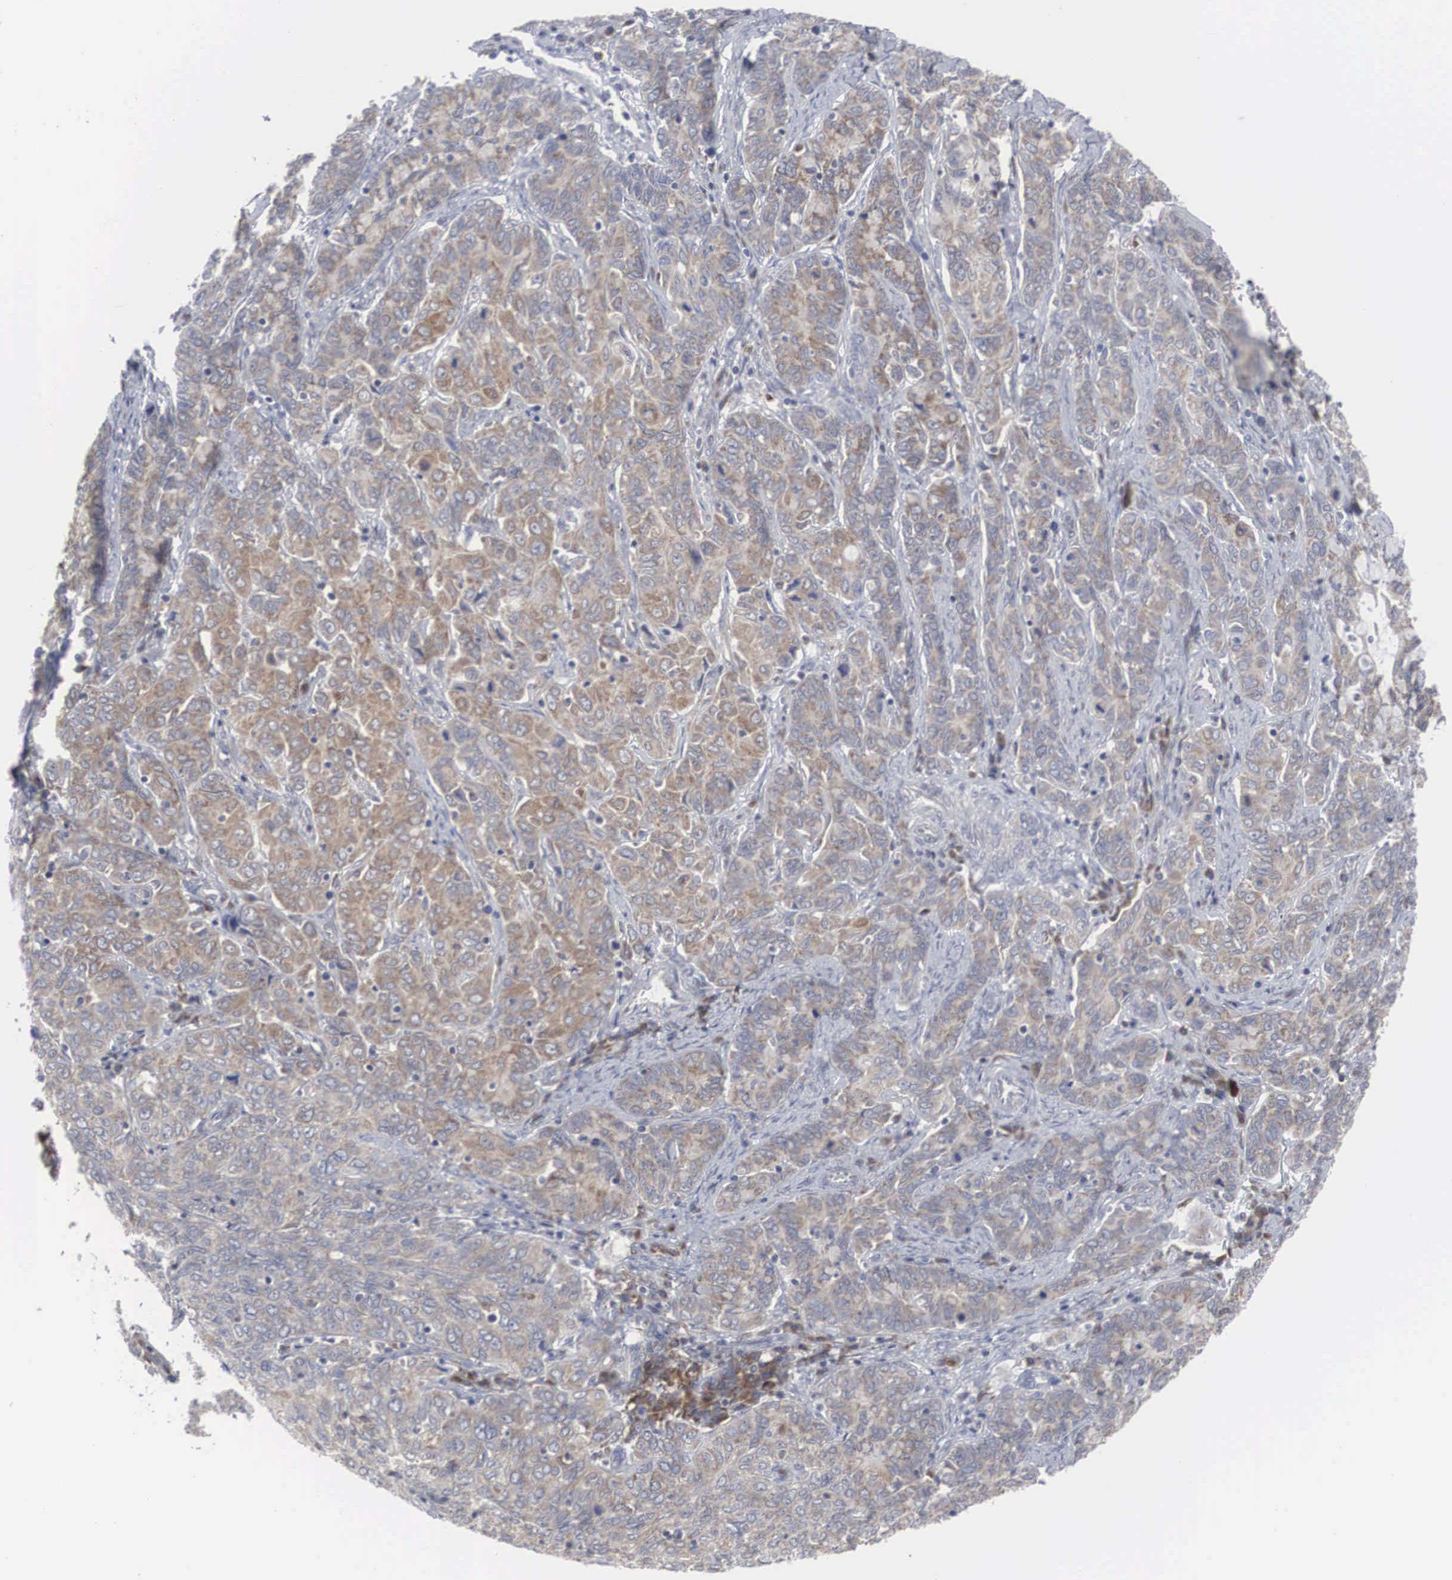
{"staining": {"intensity": "moderate", "quantity": "25%-75%", "location": "cytoplasmic/membranous"}, "tissue": "cervical cancer", "cell_type": "Tumor cells", "image_type": "cancer", "snomed": [{"axis": "morphology", "description": "Squamous cell carcinoma, NOS"}, {"axis": "topography", "description": "Cervix"}], "caption": "Immunohistochemistry (IHC) (DAB (3,3'-diaminobenzidine)) staining of cervical cancer demonstrates moderate cytoplasmic/membranous protein staining in approximately 25%-75% of tumor cells.", "gene": "MIA2", "patient": {"sex": "female", "age": 38}}